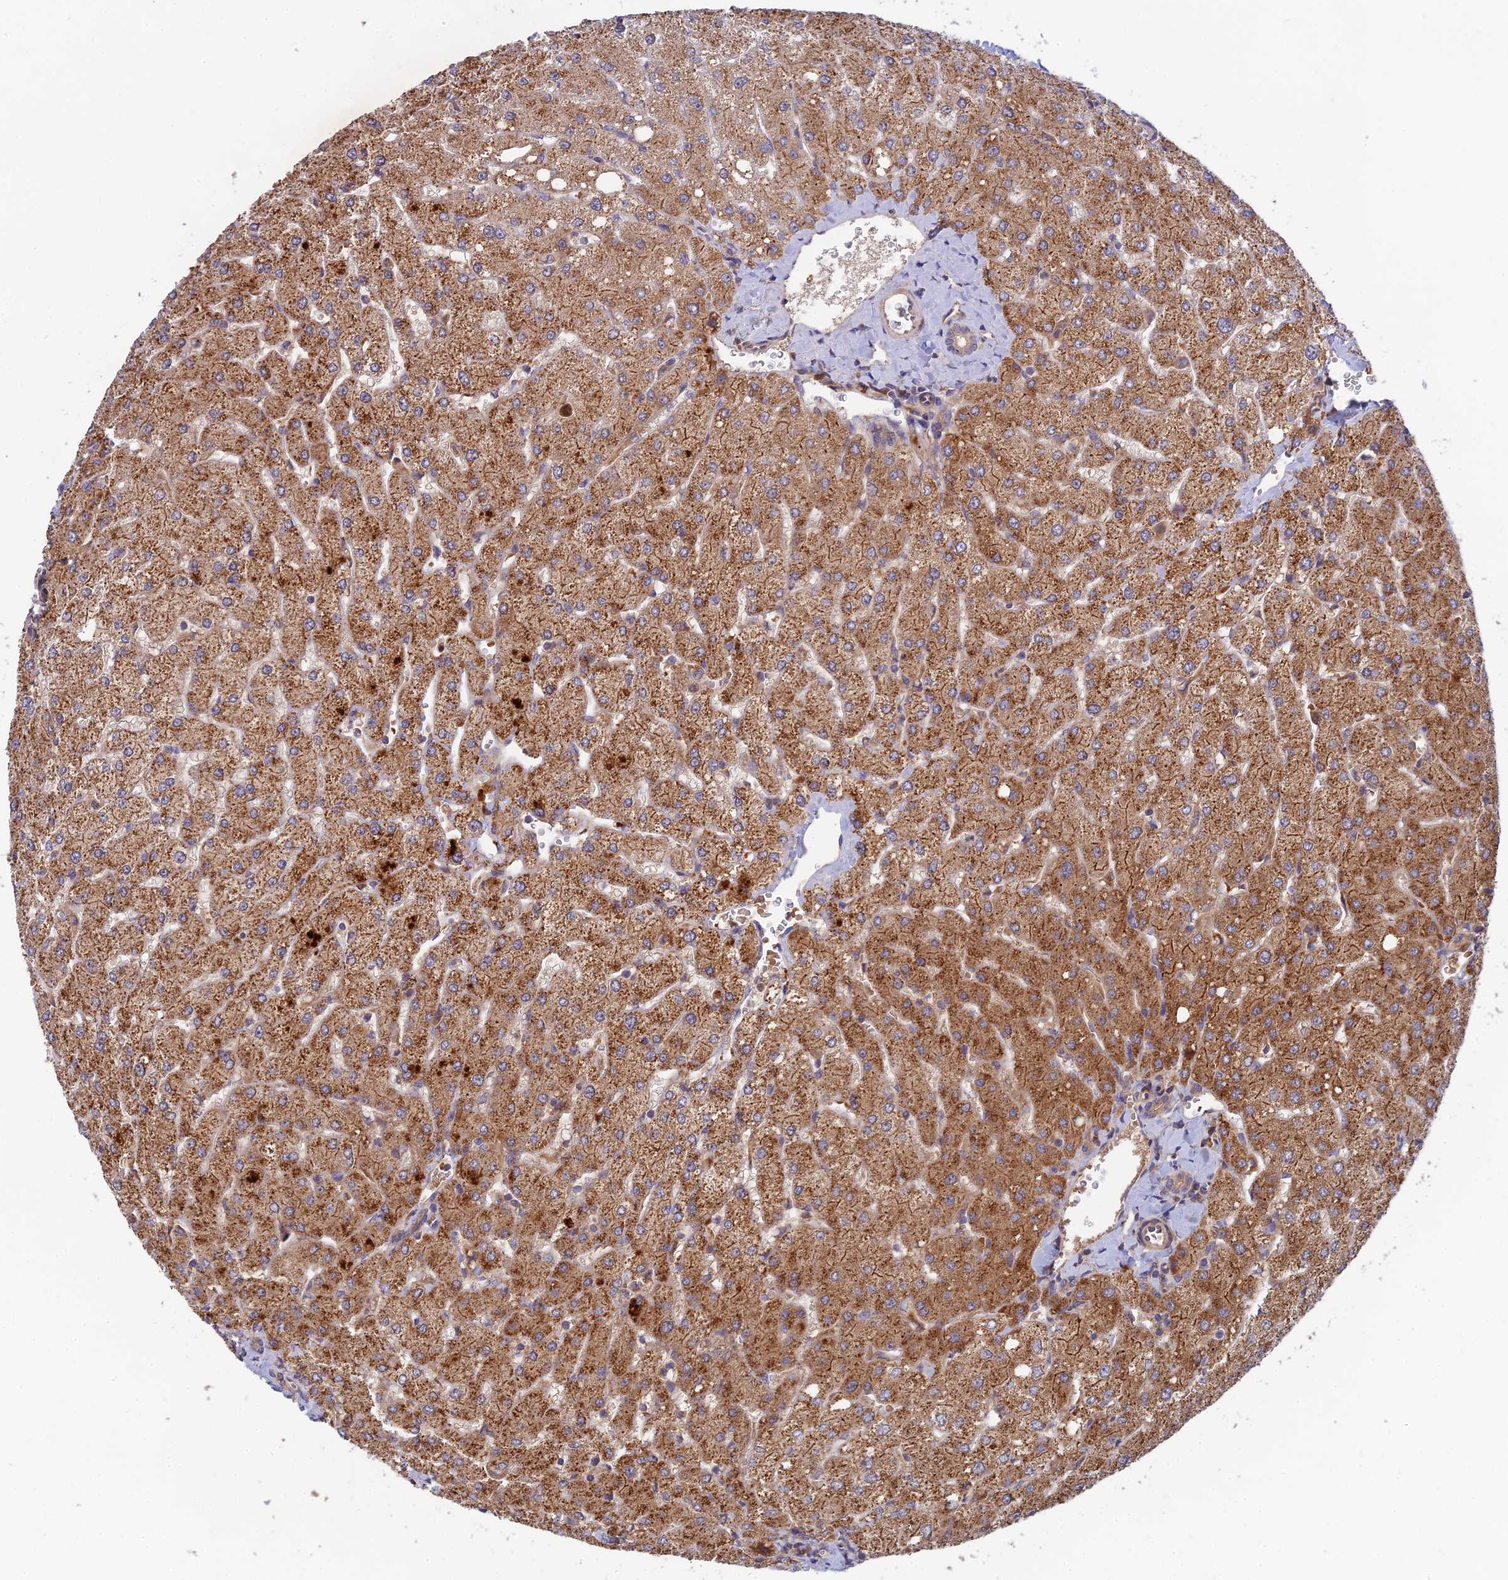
{"staining": {"intensity": "weak", "quantity": "25%-75%", "location": "cytoplasmic/membranous"}, "tissue": "liver", "cell_type": "Cholangiocytes", "image_type": "normal", "snomed": [{"axis": "morphology", "description": "Normal tissue, NOS"}, {"axis": "topography", "description": "Liver"}], "caption": "DAB immunohistochemical staining of benign liver displays weak cytoplasmic/membranous protein expression in approximately 25%-75% of cholangiocytes.", "gene": "FAM151B", "patient": {"sex": "male", "age": 55}}